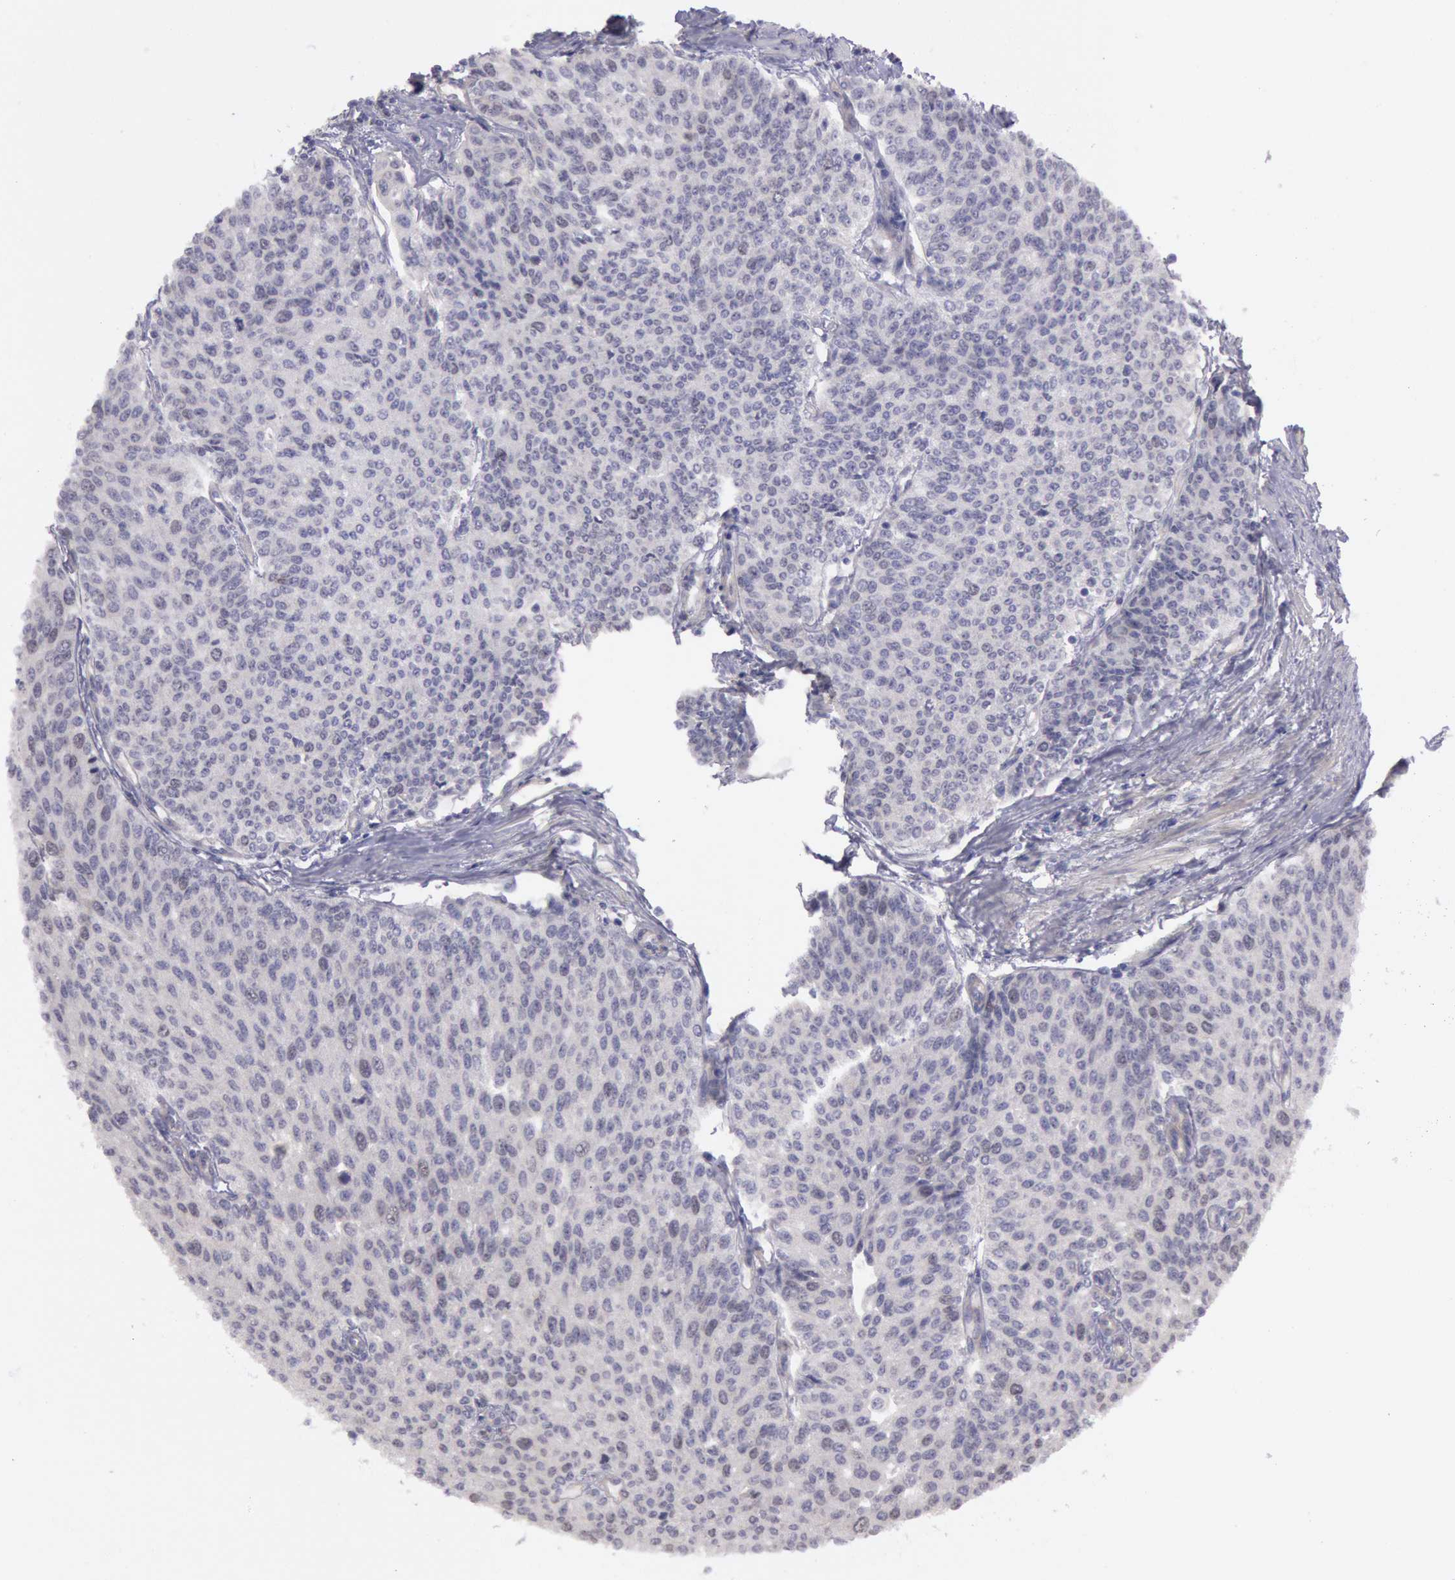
{"staining": {"intensity": "negative", "quantity": "none", "location": "none"}, "tissue": "urothelial cancer", "cell_type": "Tumor cells", "image_type": "cancer", "snomed": [{"axis": "morphology", "description": "Urothelial carcinoma, Low grade"}, {"axis": "topography", "description": "Urinary bladder"}], "caption": "The micrograph demonstrates no staining of tumor cells in urothelial cancer.", "gene": "AMOTL1", "patient": {"sex": "female", "age": 73}}